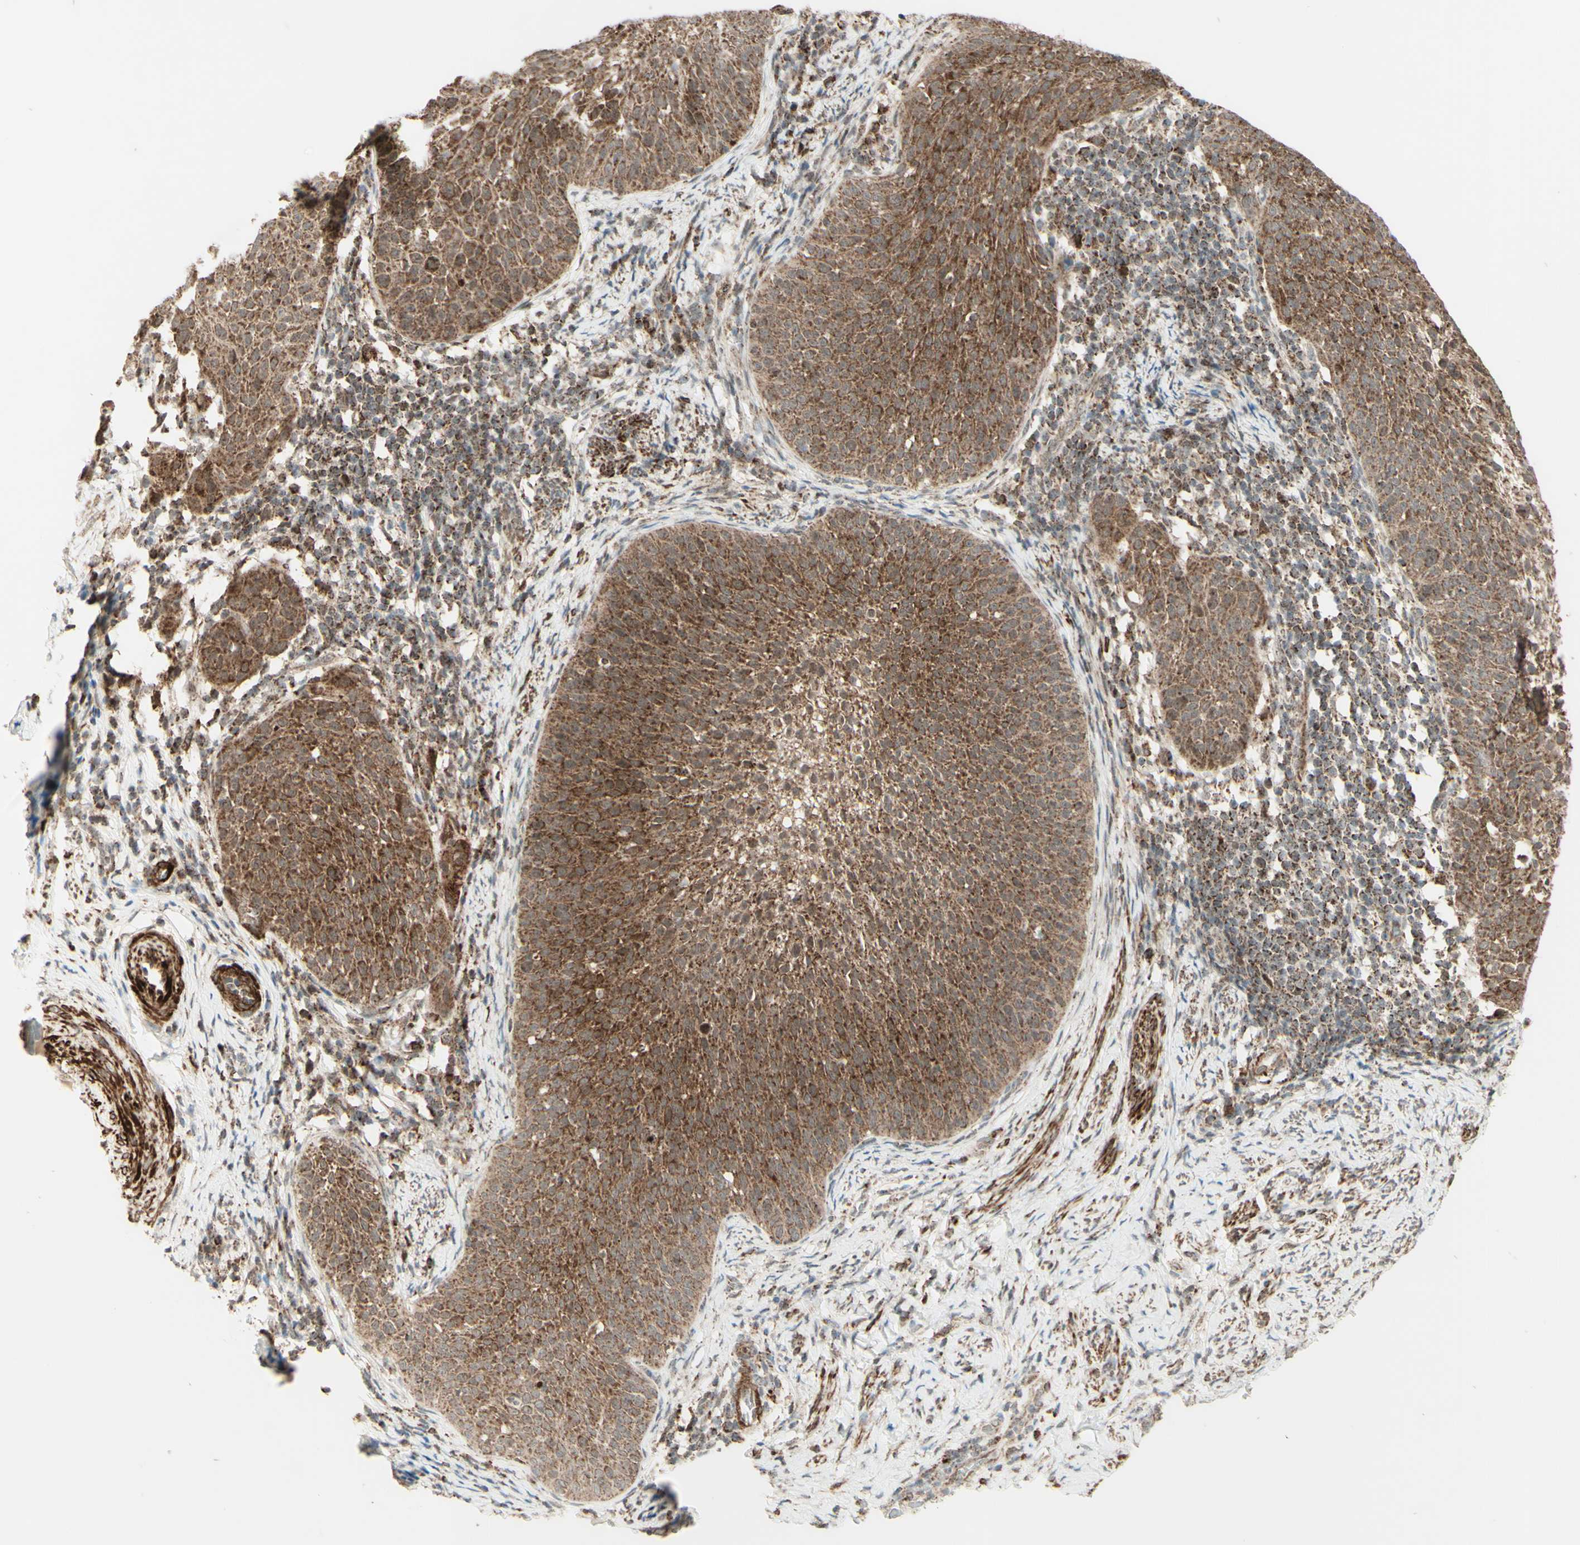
{"staining": {"intensity": "moderate", "quantity": ">75%", "location": "cytoplasmic/membranous"}, "tissue": "cervical cancer", "cell_type": "Tumor cells", "image_type": "cancer", "snomed": [{"axis": "morphology", "description": "Squamous cell carcinoma, NOS"}, {"axis": "topography", "description": "Cervix"}], "caption": "Immunohistochemistry (IHC) image of squamous cell carcinoma (cervical) stained for a protein (brown), which shows medium levels of moderate cytoplasmic/membranous expression in about >75% of tumor cells.", "gene": "DHRS3", "patient": {"sex": "female", "age": 51}}